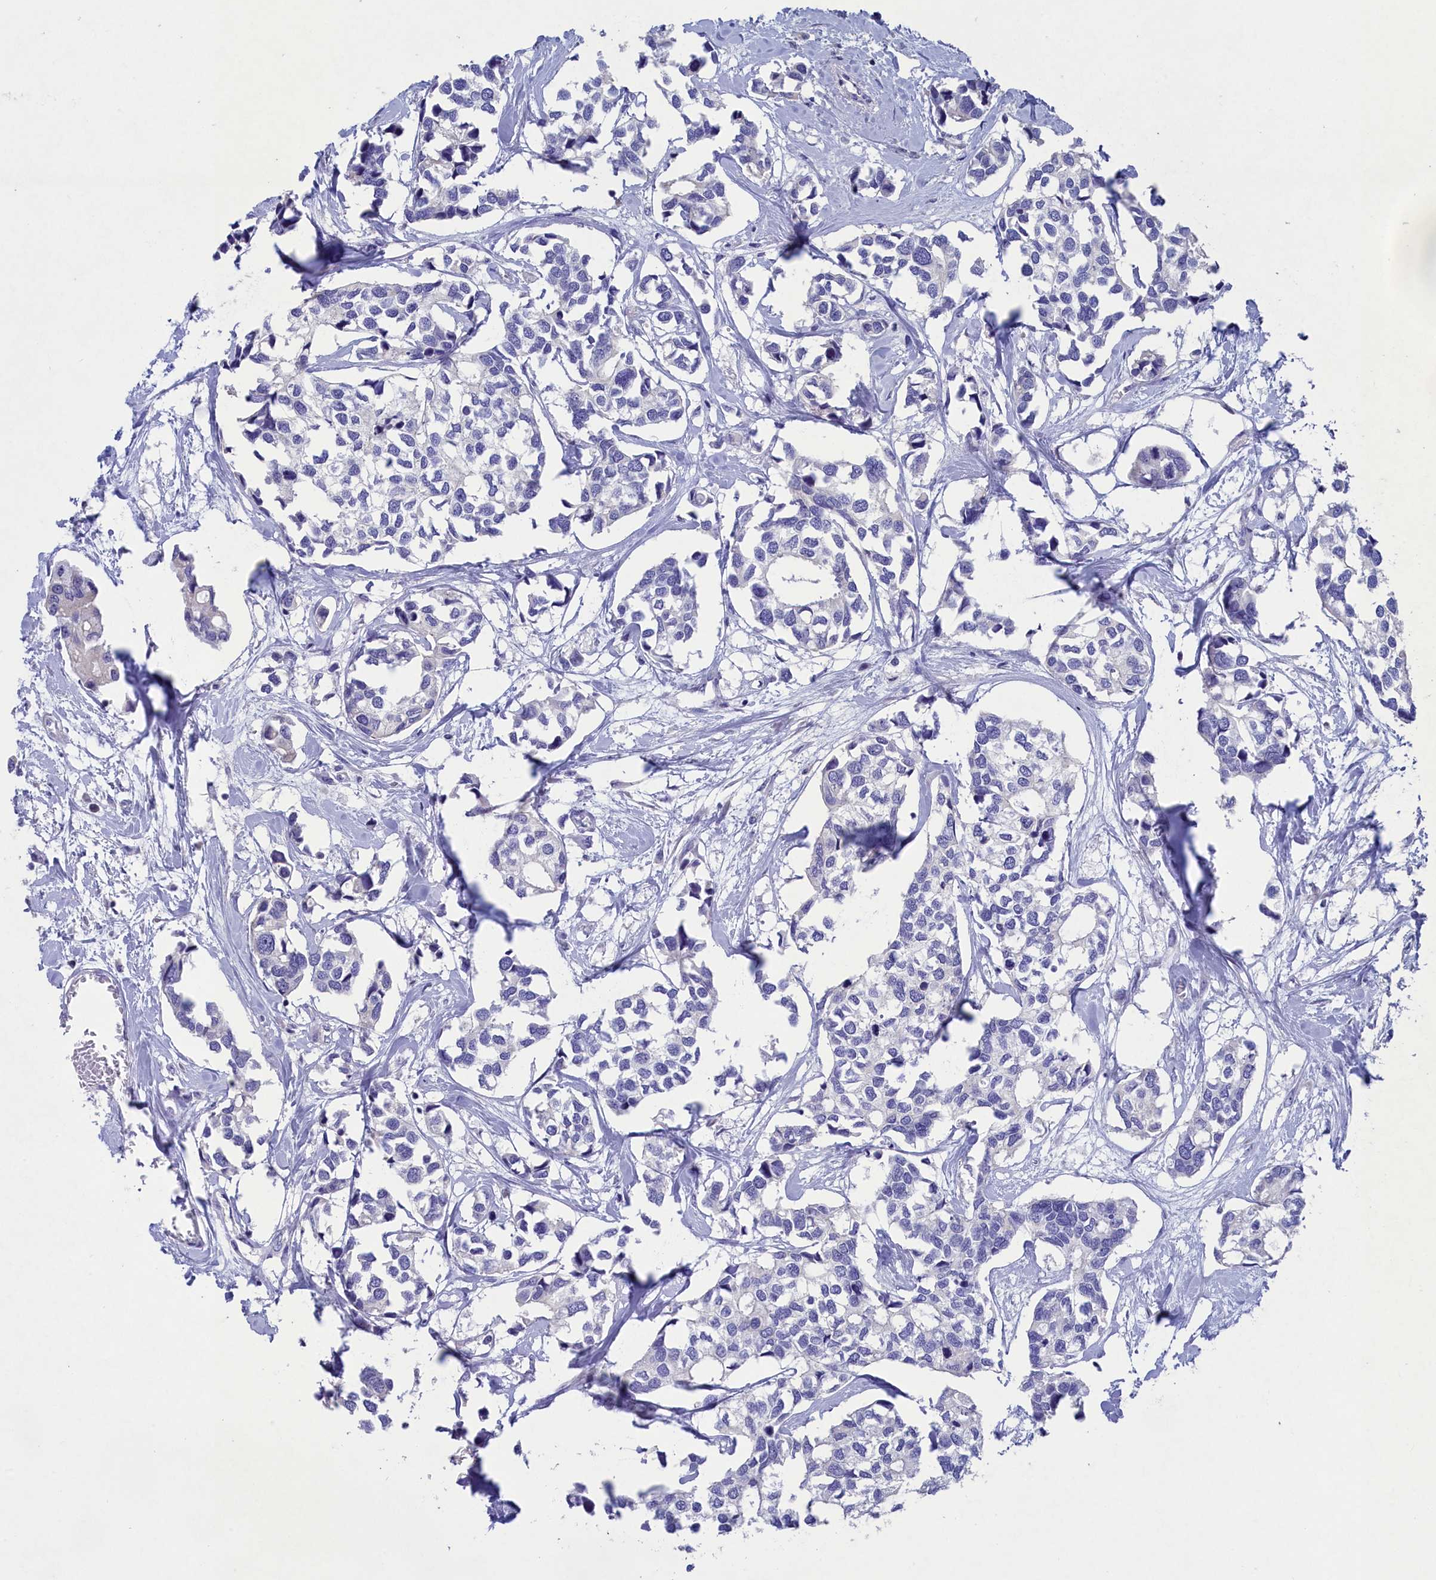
{"staining": {"intensity": "negative", "quantity": "none", "location": "none"}, "tissue": "breast cancer", "cell_type": "Tumor cells", "image_type": "cancer", "snomed": [{"axis": "morphology", "description": "Duct carcinoma"}, {"axis": "topography", "description": "Breast"}], "caption": "High magnification brightfield microscopy of invasive ductal carcinoma (breast) stained with DAB (brown) and counterstained with hematoxylin (blue): tumor cells show no significant positivity. (Stains: DAB (3,3'-diaminobenzidine) IHC with hematoxylin counter stain, Microscopy: brightfield microscopy at high magnification).", "gene": "PRDM12", "patient": {"sex": "female", "age": 83}}